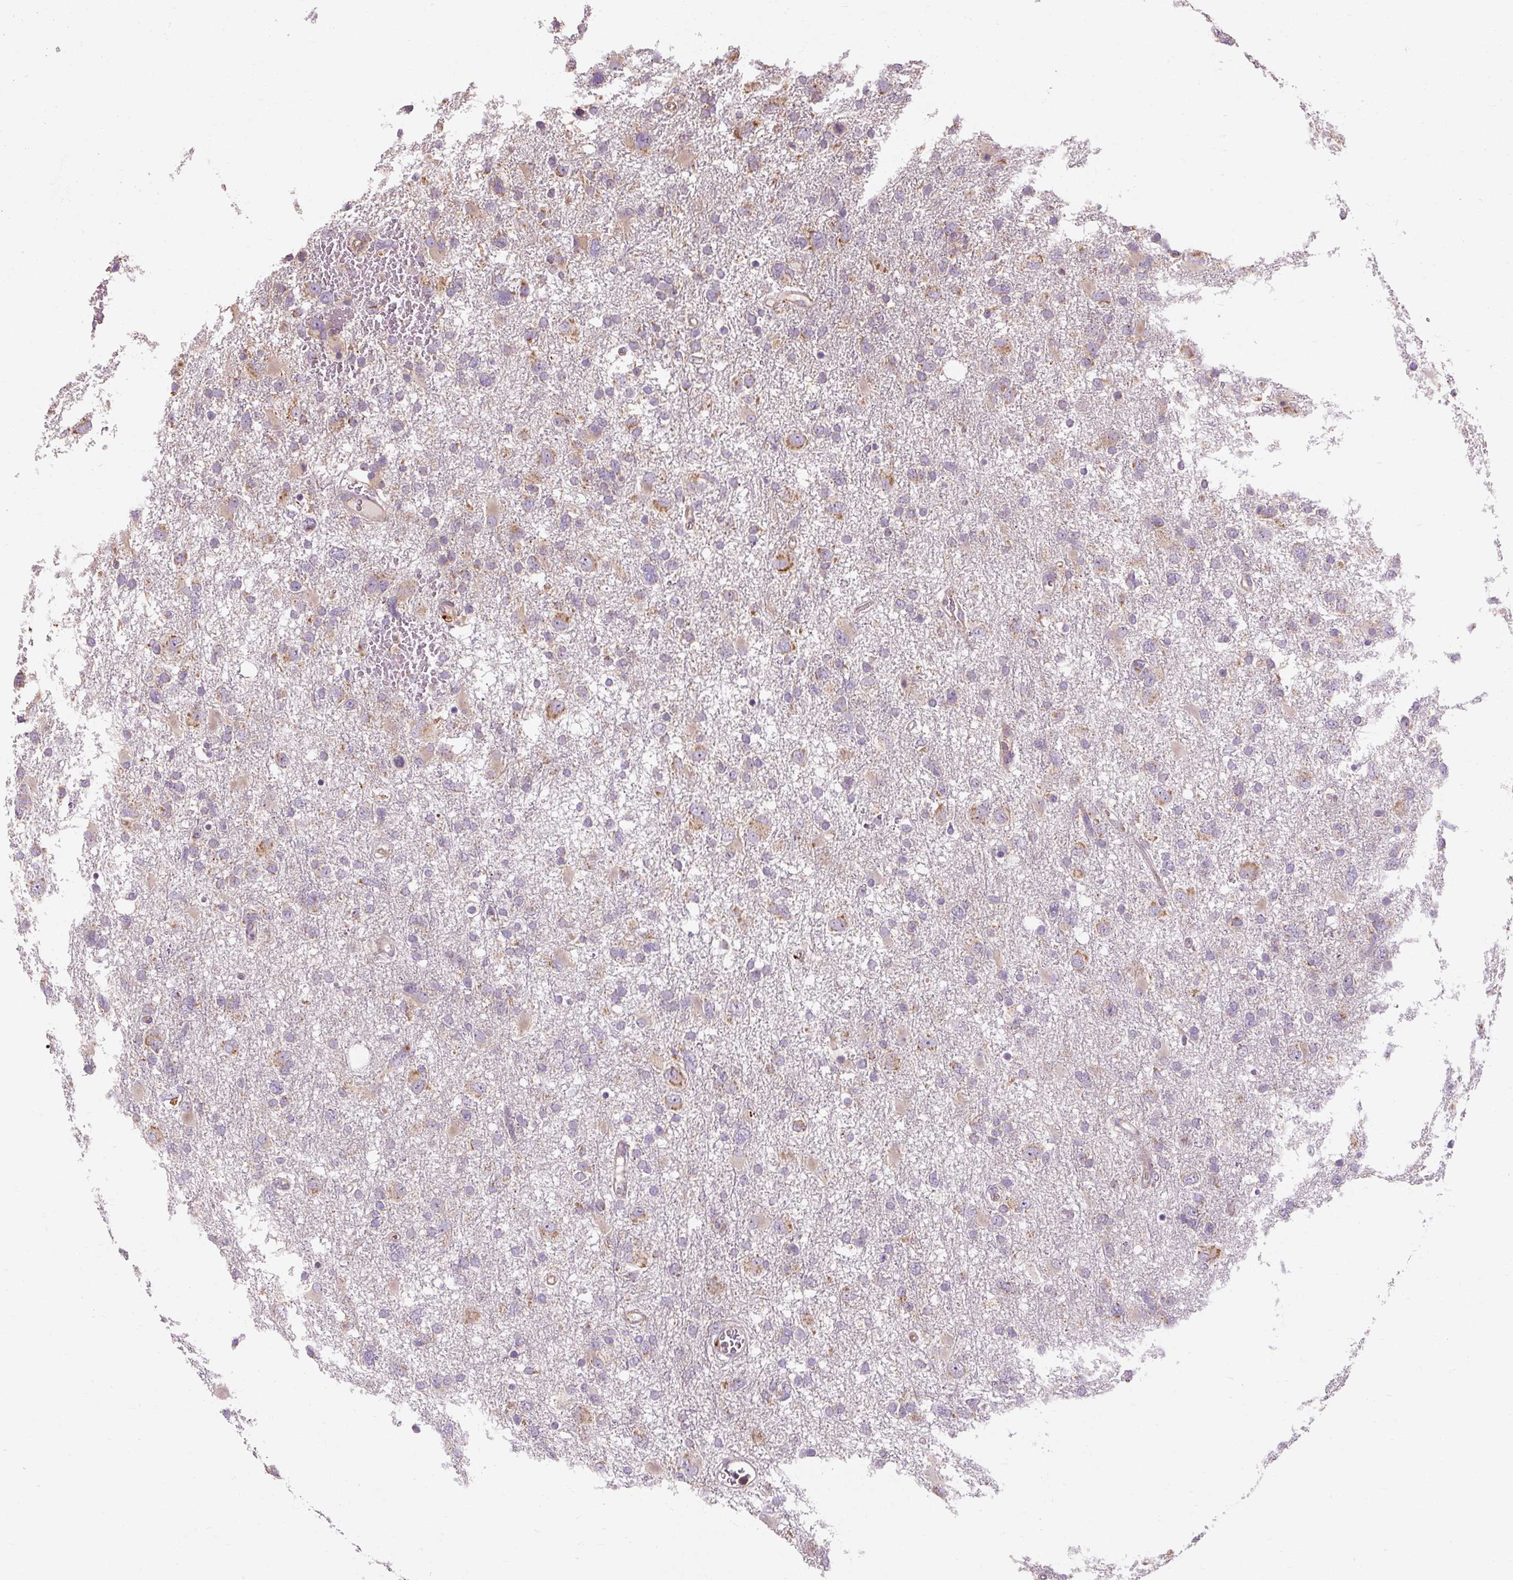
{"staining": {"intensity": "weak", "quantity": "25%-75%", "location": "cytoplasmic/membranous"}, "tissue": "glioma", "cell_type": "Tumor cells", "image_type": "cancer", "snomed": [{"axis": "morphology", "description": "Glioma, malignant, High grade"}, {"axis": "topography", "description": "Brain"}], "caption": "Protein expression analysis of human malignant glioma (high-grade) reveals weak cytoplasmic/membranous positivity in approximately 25%-75% of tumor cells.", "gene": "PRSS48", "patient": {"sex": "male", "age": 61}}